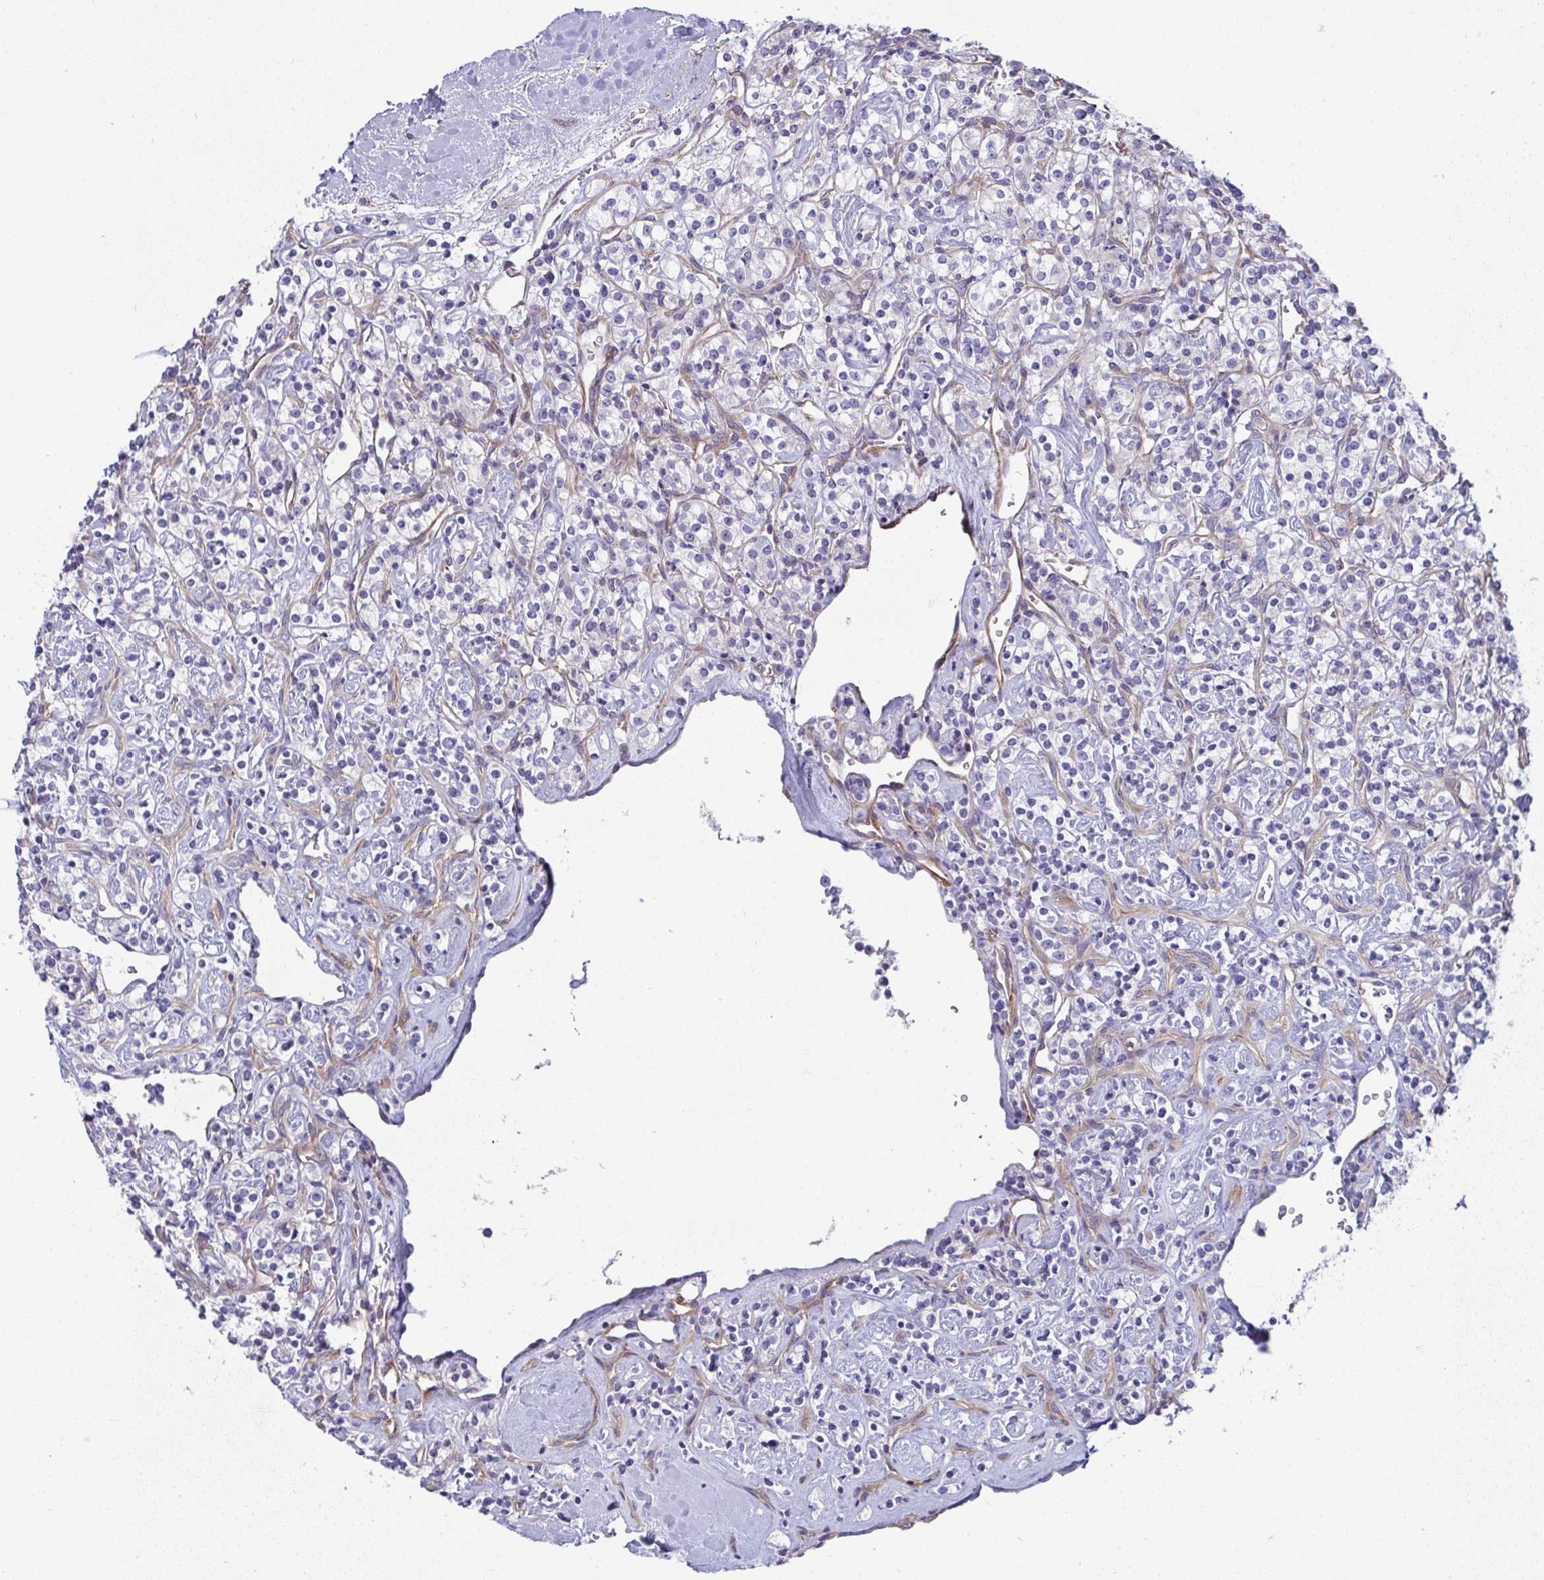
{"staining": {"intensity": "negative", "quantity": "none", "location": "none"}, "tissue": "renal cancer", "cell_type": "Tumor cells", "image_type": "cancer", "snomed": [{"axis": "morphology", "description": "Adenocarcinoma, NOS"}, {"axis": "topography", "description": "Kidney"}], "caption": "An IHC histopathology image of adenocarcinoma (renal) is shown. There is no staining in tumor cells of adenocarcinoma (renal).", "gene": "MYL12A", "patient": {"sex": "male", "age": 77}}